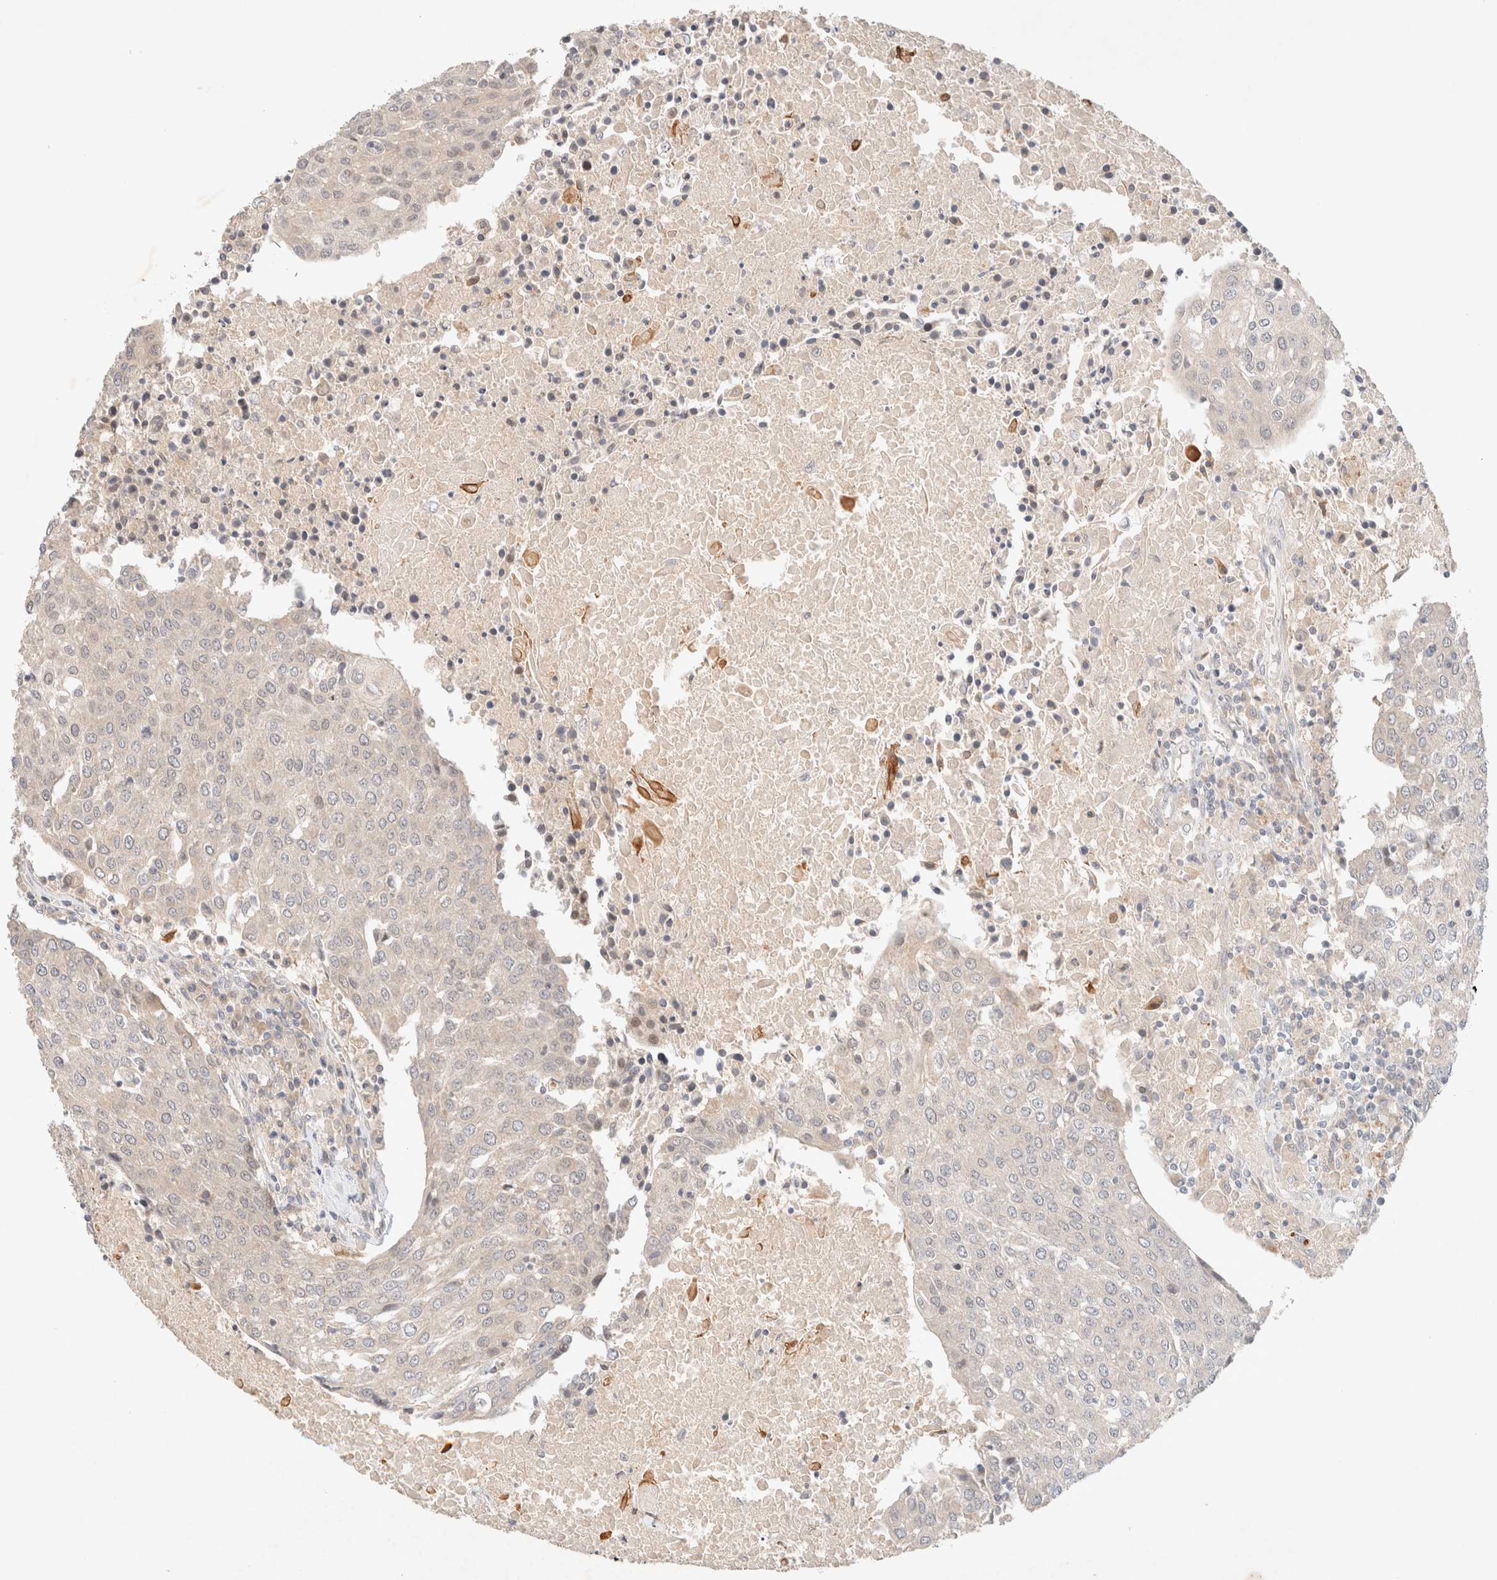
{"staining": {"intensity": "negative", "quantity": "none", "location": "none"}, "tissue": "urothelial cancer", "cell_type": "Tumor cells", "image_type": "cancer", "snomed": [{"axis": "morphology", "description": "Urothelial carcinoma, High grade"}, {"axis": "topography", "description": "Urinary bladder"}], "caption": "A photomicrograph of human urothelial cancer is negative for staining in tumor cells. Brightfield microscopy of IHC stained with DAB (3,3'-diaminobenzidine) (brown) and hematoxylin (blue), captured at high magnification.", "gene": "SARM1", "patient": {"sex": "female", "age": 85}}